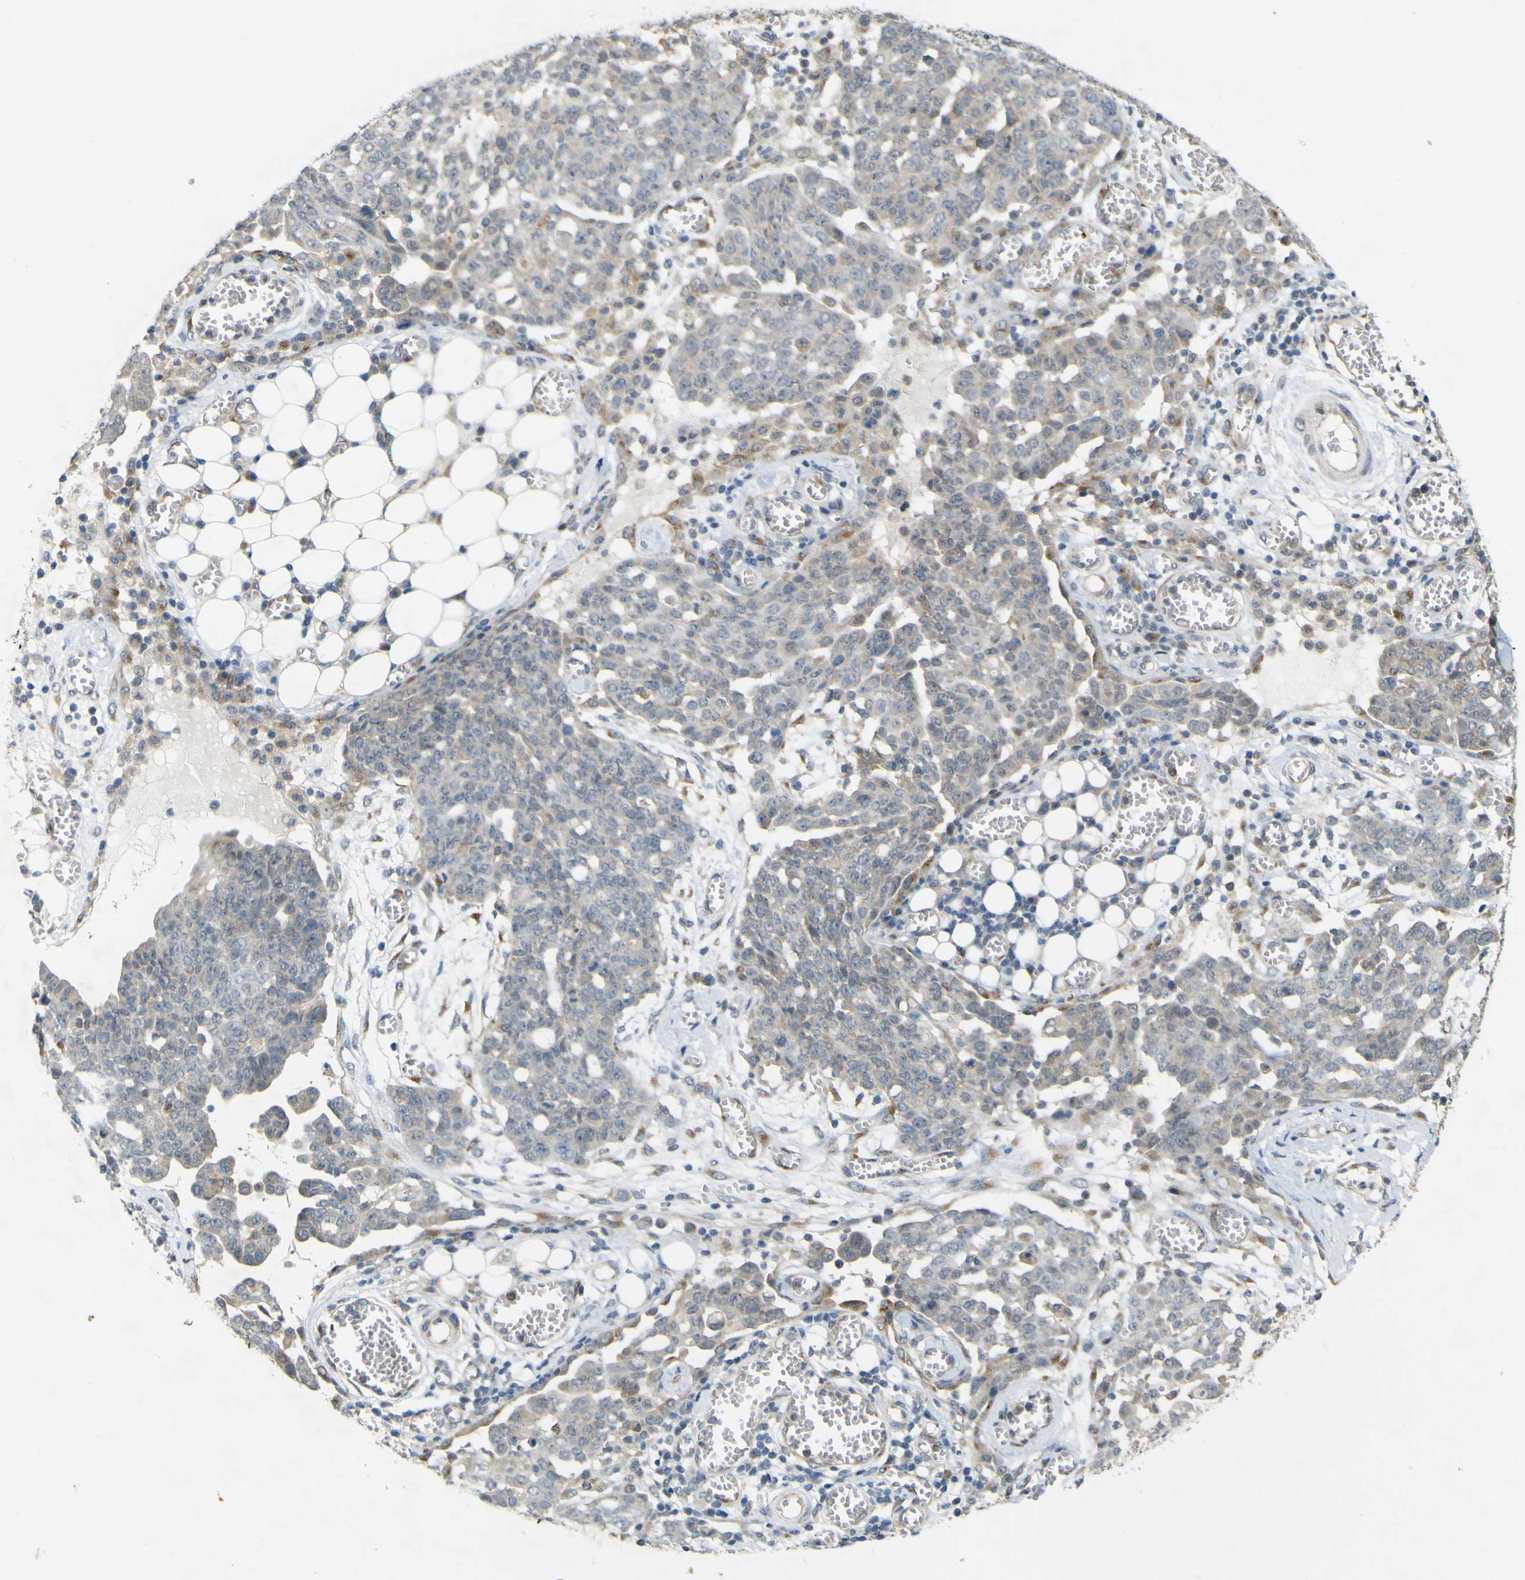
{"staining": {"intensity": "negative", "quantity": "none", "location": "none"}, "tissue": "ovarian cancer", "cell_type": "Tumor cells", "image_type": "cancer", "snomed": [{"axis": "morphology", "description": "Cystadenocarcinoma, serous, NOS"}, {"axis": "topography", "description": "Soft tissue"}, {"axis": "topography", "description": "Ovary"}], "caption": "Tumor cells are negative for brown protein staining in ovarian cancer (serous cystadenocarcinoma).", "gene": "IGF2R", "patient": {"sex": "female", "age": 57}}